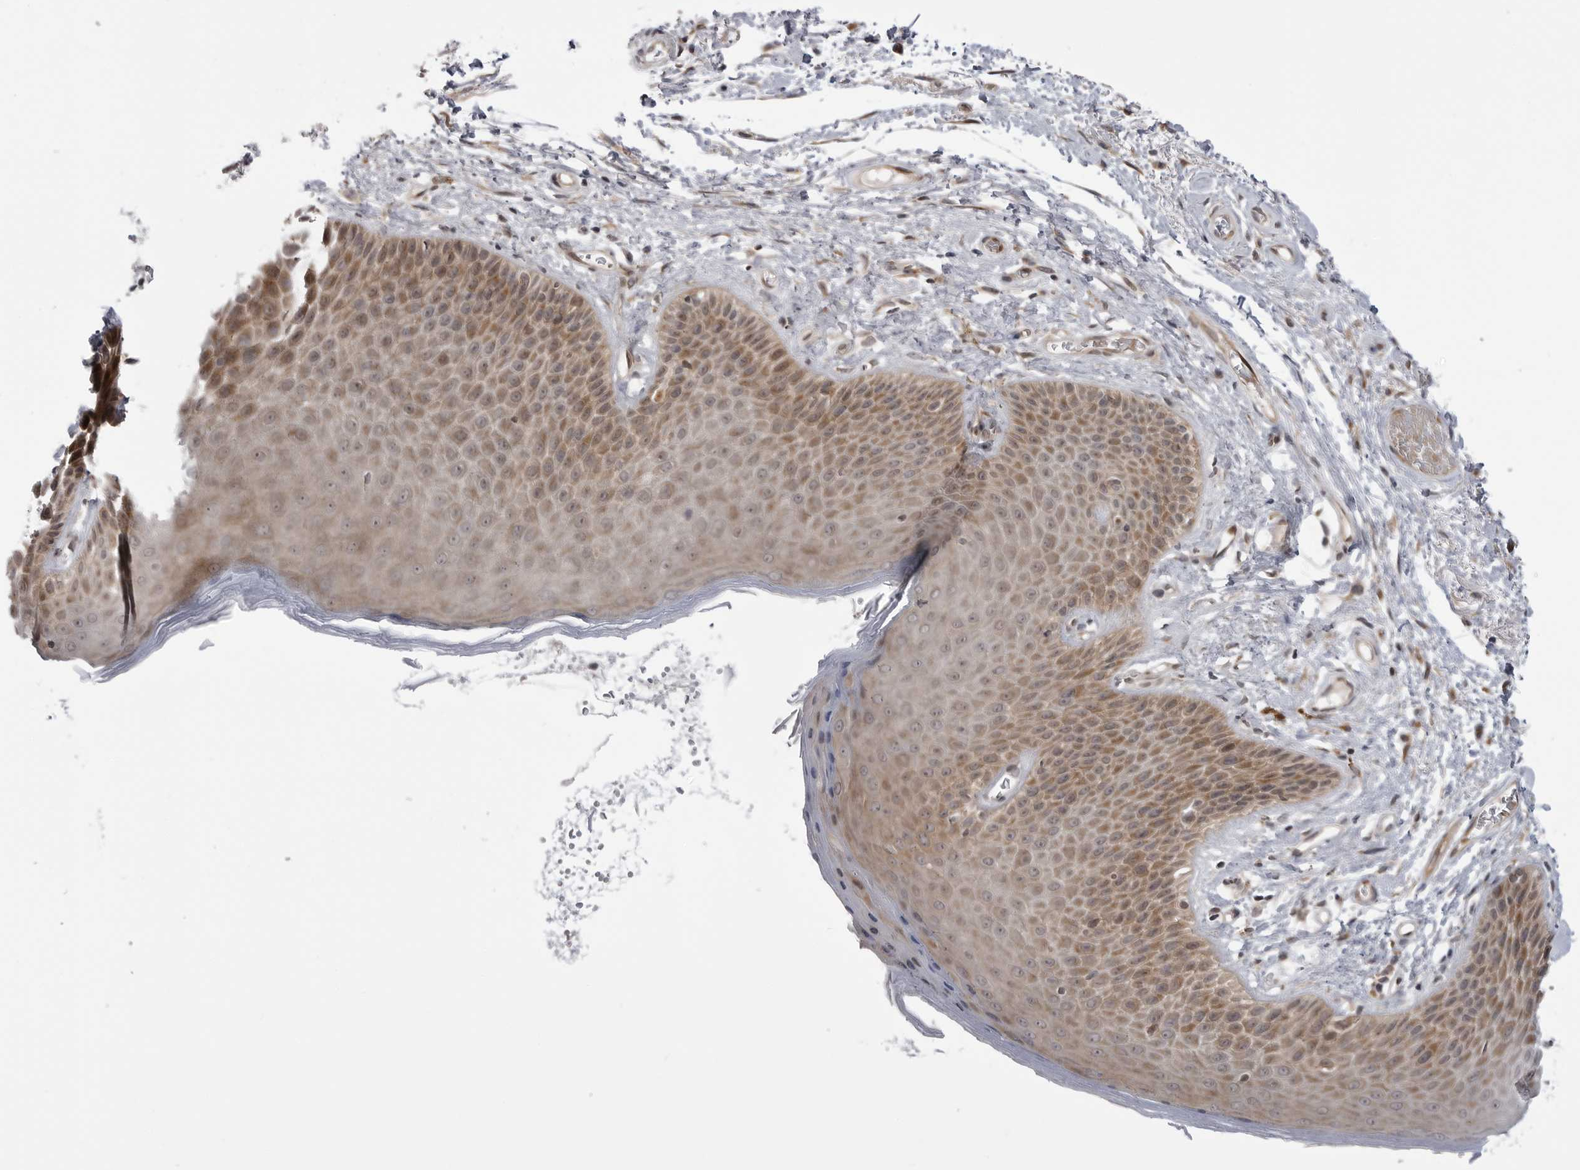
{"staining": {"intensity": "moderate", "quantity": ">75%", "location": "cytoplasmic/membranous,nuclear"}, "tissue": "skin", "cell_type": "Epidermal cells", "image_type": "normal", "snomed": [{"axis": "morphology", "description": "Normal tissue, NOS"}, {"axis": "topography", "description": "Anal"}], "caption": "Brown immunohistochemical staining in unremarkable human skin shows moderate cytoplasmic/membranous,nuclear expression in approximately >75% of epidermal cells.", "gene": "LRRC45", "patient": {"sex": "male", "age": 74}}